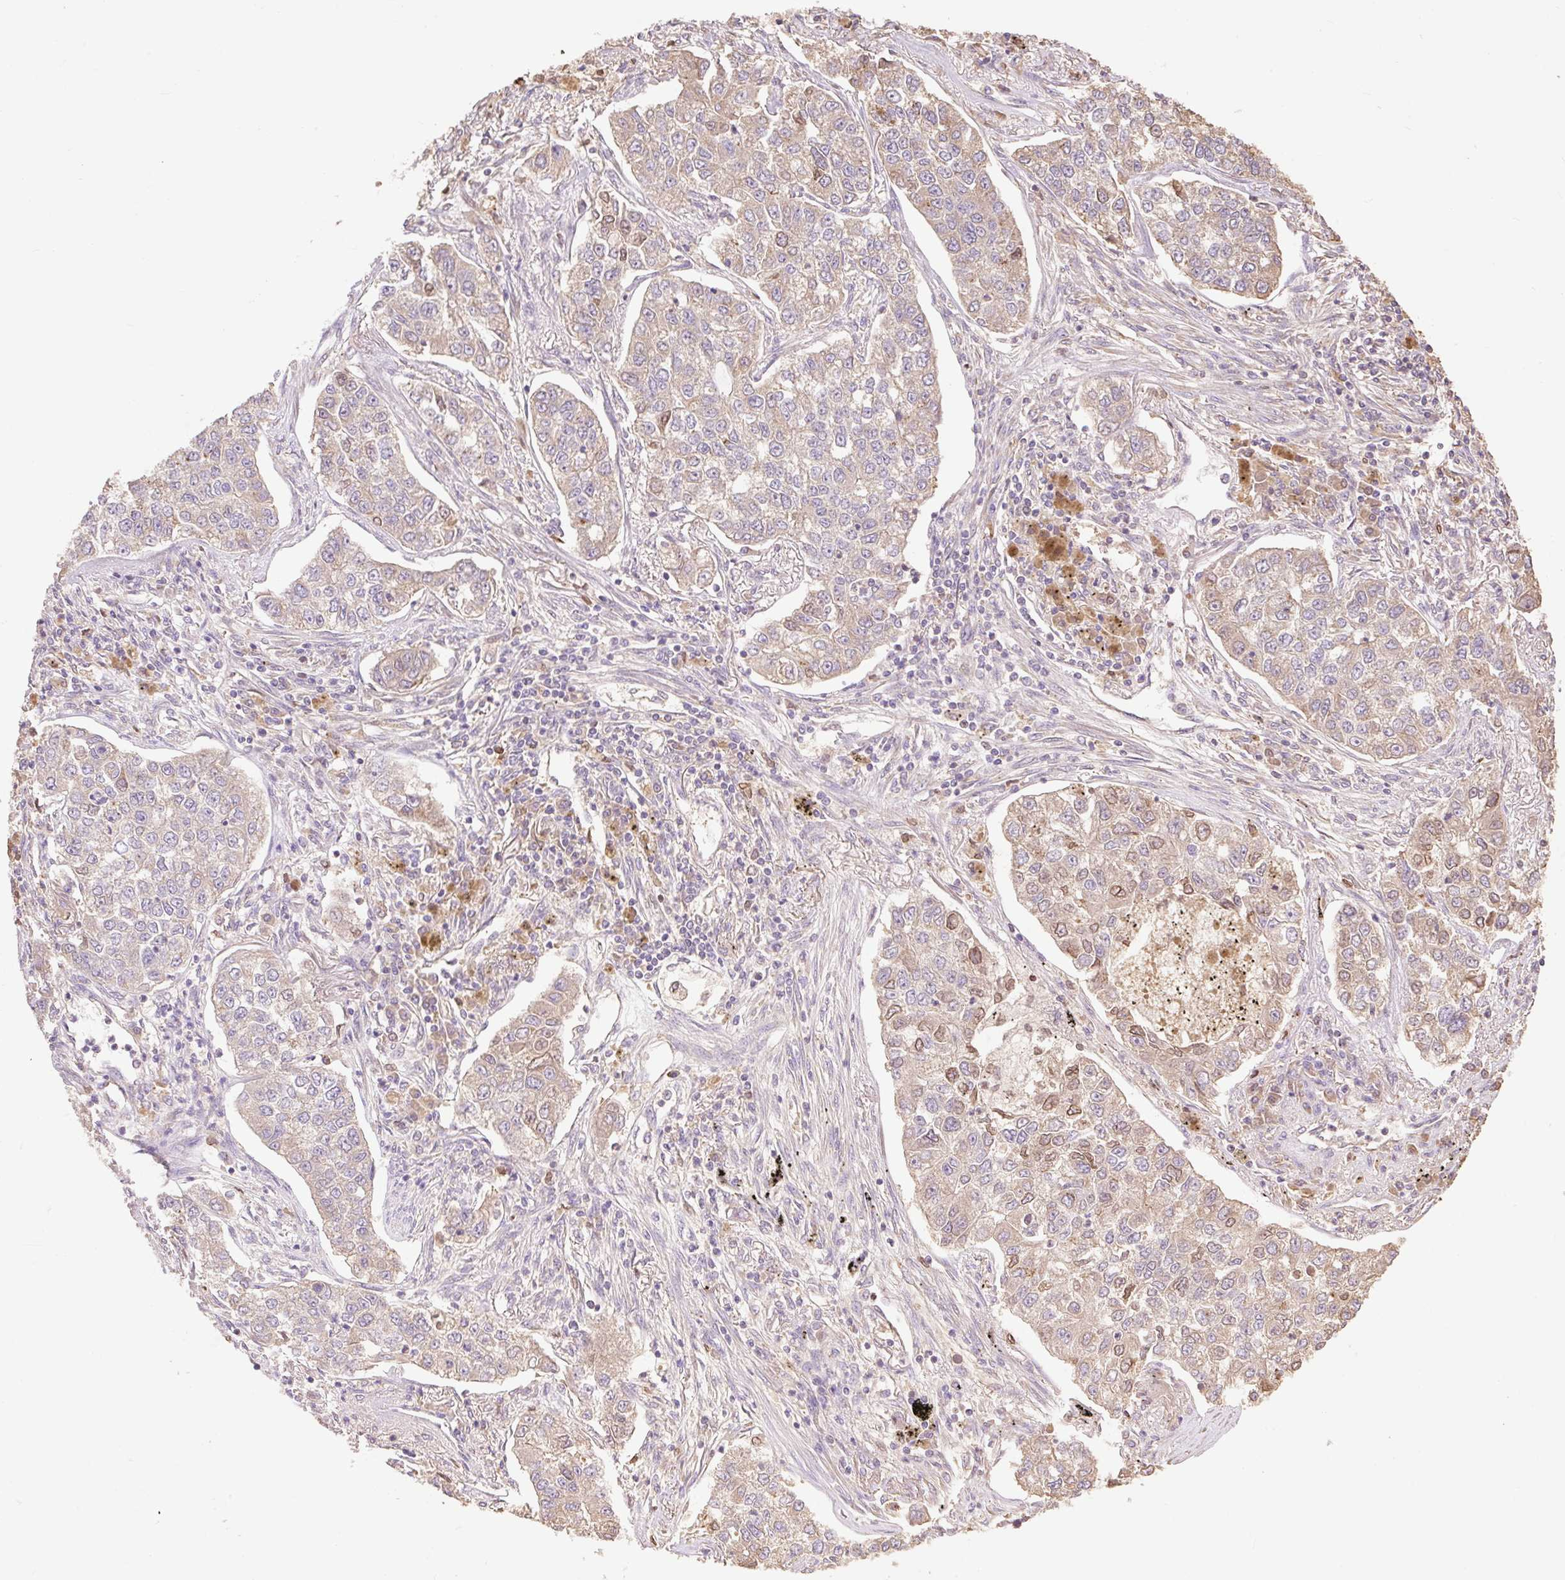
{"staining": {"intensity": "moderate", "quantity": "<25%", "location": "cytoplasmic/membranous"}, "tissue": "lung cancer", "cell_type": "Tumor cells", "image_type": "cancer", "snomed": [{"axis": "morphology", "description": "Adenocarcinoma, NOS"}, {"axis": "topography", "description": "Lung"}], "caption": "The immunohistochemical stain shows moderate cytoplasmic/membranous staining in tumor cells of lung cancer (adenocarcinoma) tissue.", "gene": "DESI1", "patient": {"sex": "male", "age": 49}}